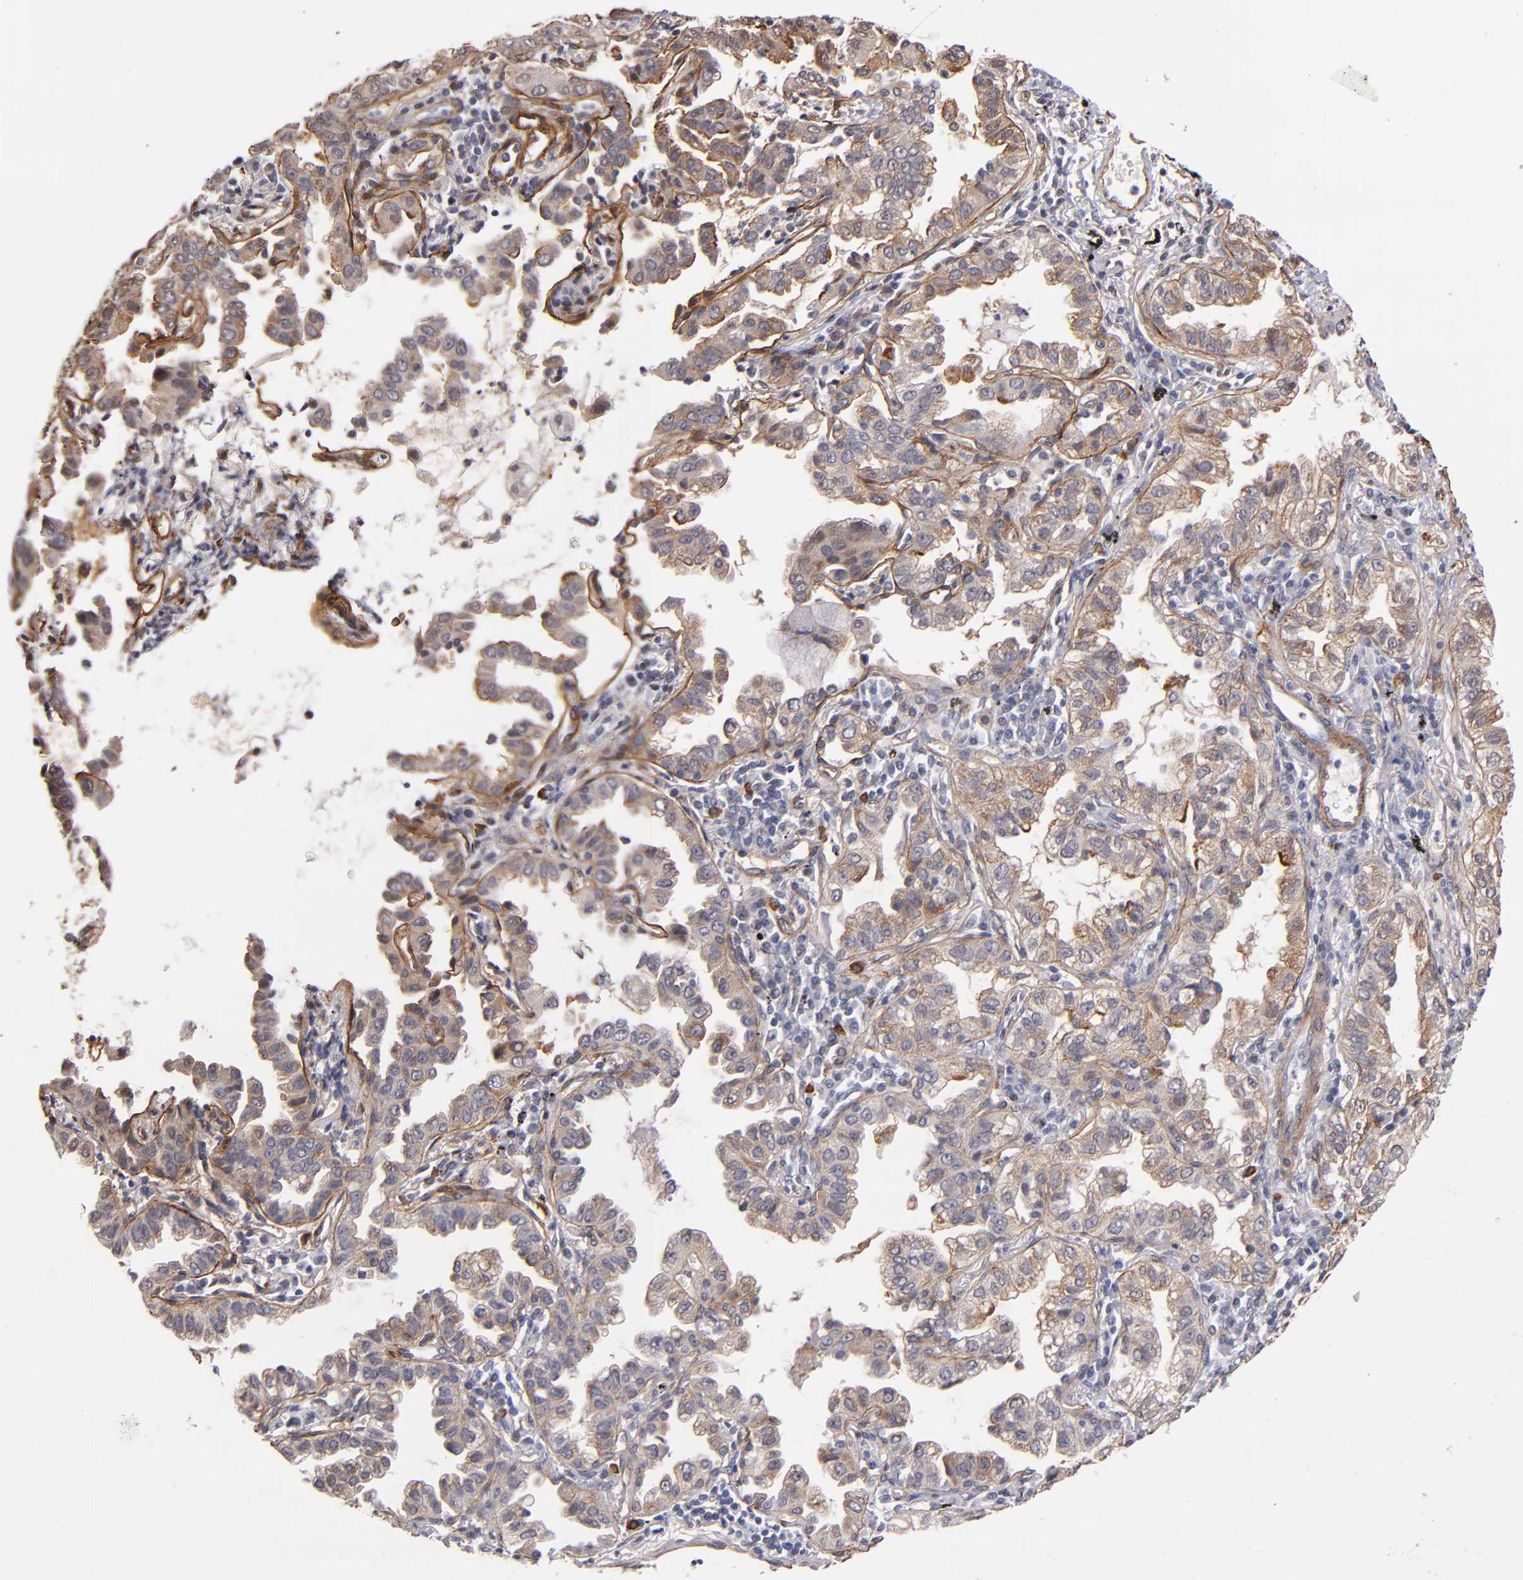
{"staining": {"intensity": "weak", "quantity": ">75%", "location": "cytoplasmic/membranous"}, "tissue": "lung cancer", "cell_type": "Tumor cells", "image_type": "cancer", "snomed": [{"axis": "morphology", "description": "Adenocarcinoma, NOS"}, {"axis": "topography", "description": "Lung"}], "caption": "About >75% of tumor cells in lung cancer demonstrate weak cytoplasmic/membranous protein staining as visualized by brown immunohistochemical staining.", "gene": "LAMC1", "patient": {"sex": "female", "age": 50}}